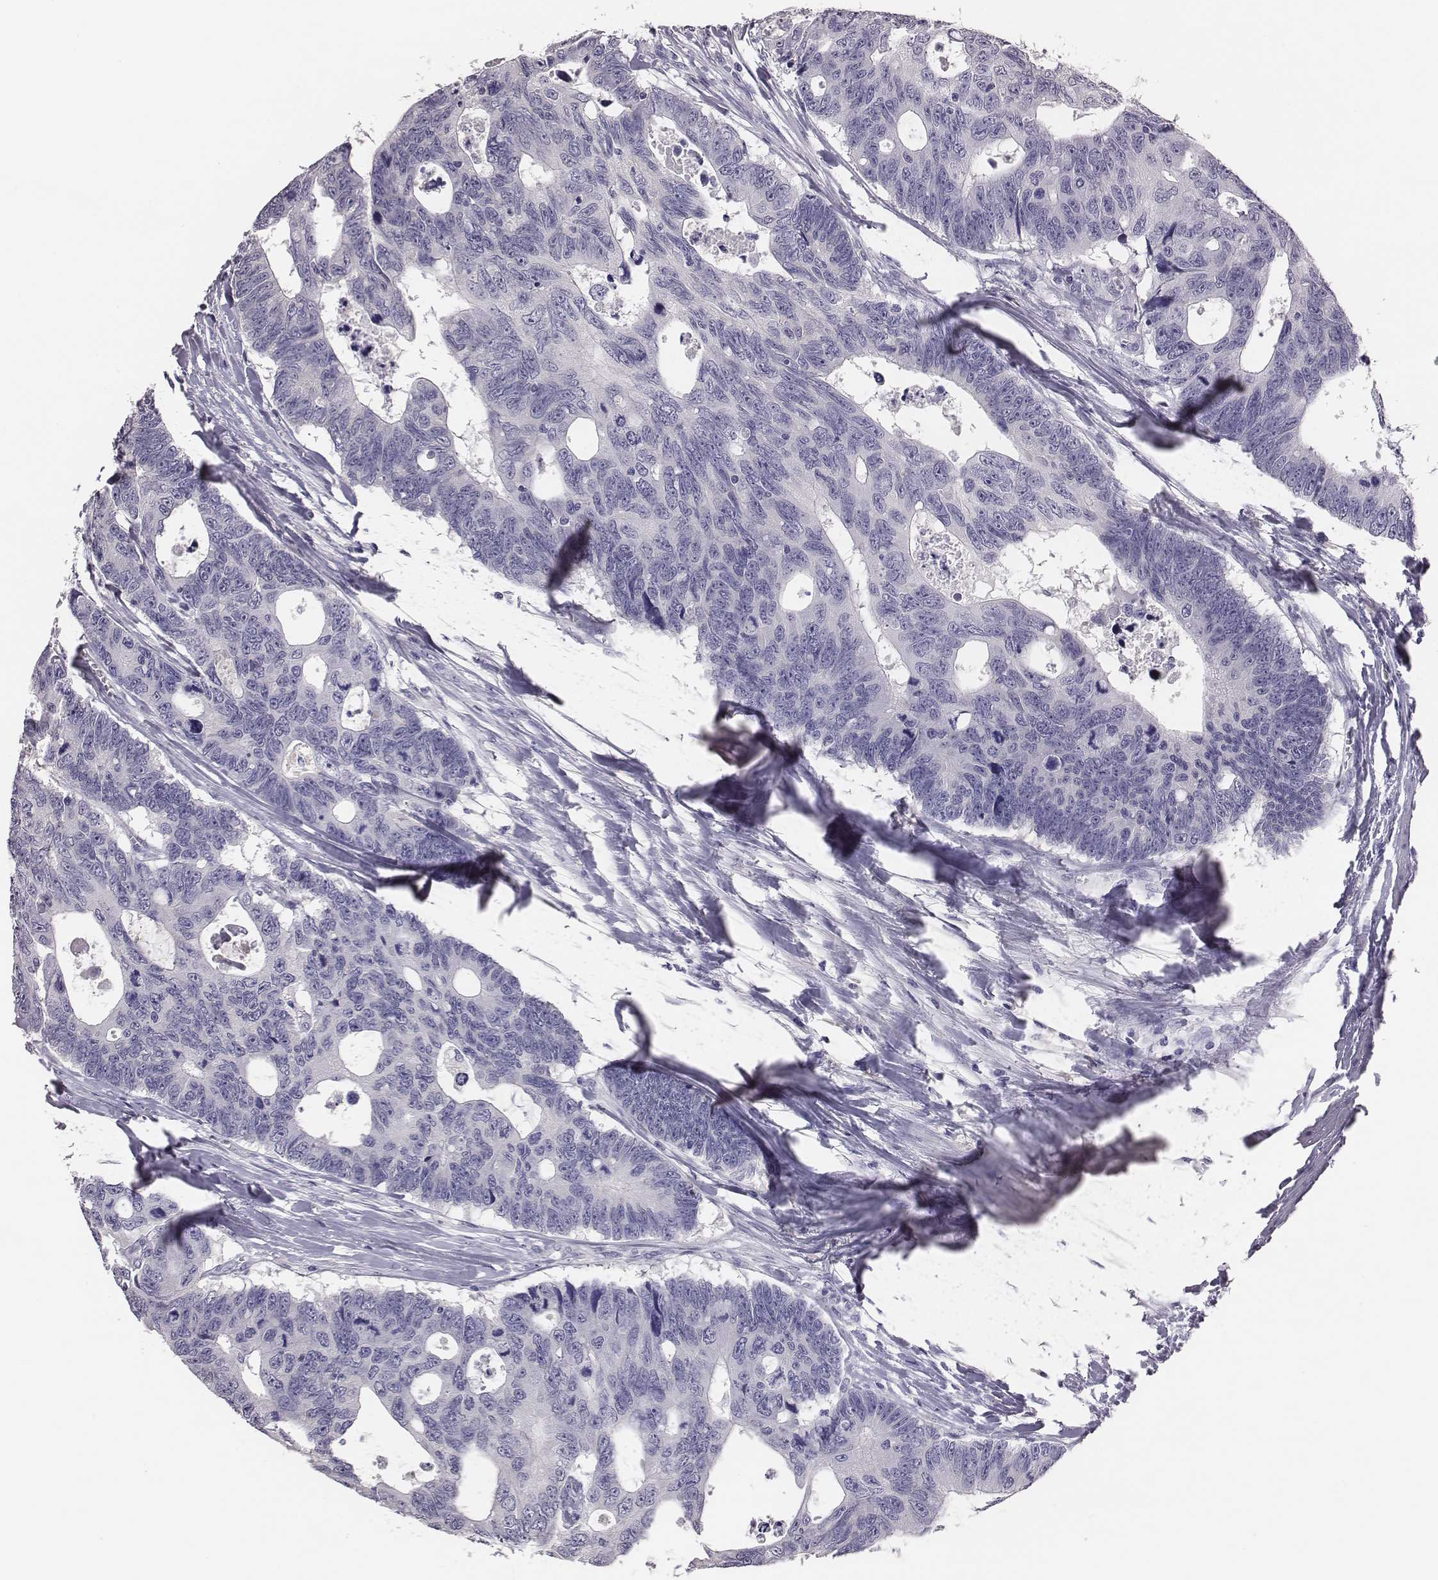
{"staining": {"intensity": "negative", "quantity": "none", "location": "none"}, "tissue": "colorectal cancer", "cell_type": "Tumor cells", "image_type": "cancer", "snomed": [{"axis": "morphology", "description": "Adenocarcinoma, NOS"}, {"axis": "topography", "description": "Colon"}], "caption": "An image of human colorectal cancer (adenocarcinoma) is negative for staining in tumor cells.", "gene": "EN1", "patient": {"sex": "female", "age": 77}}